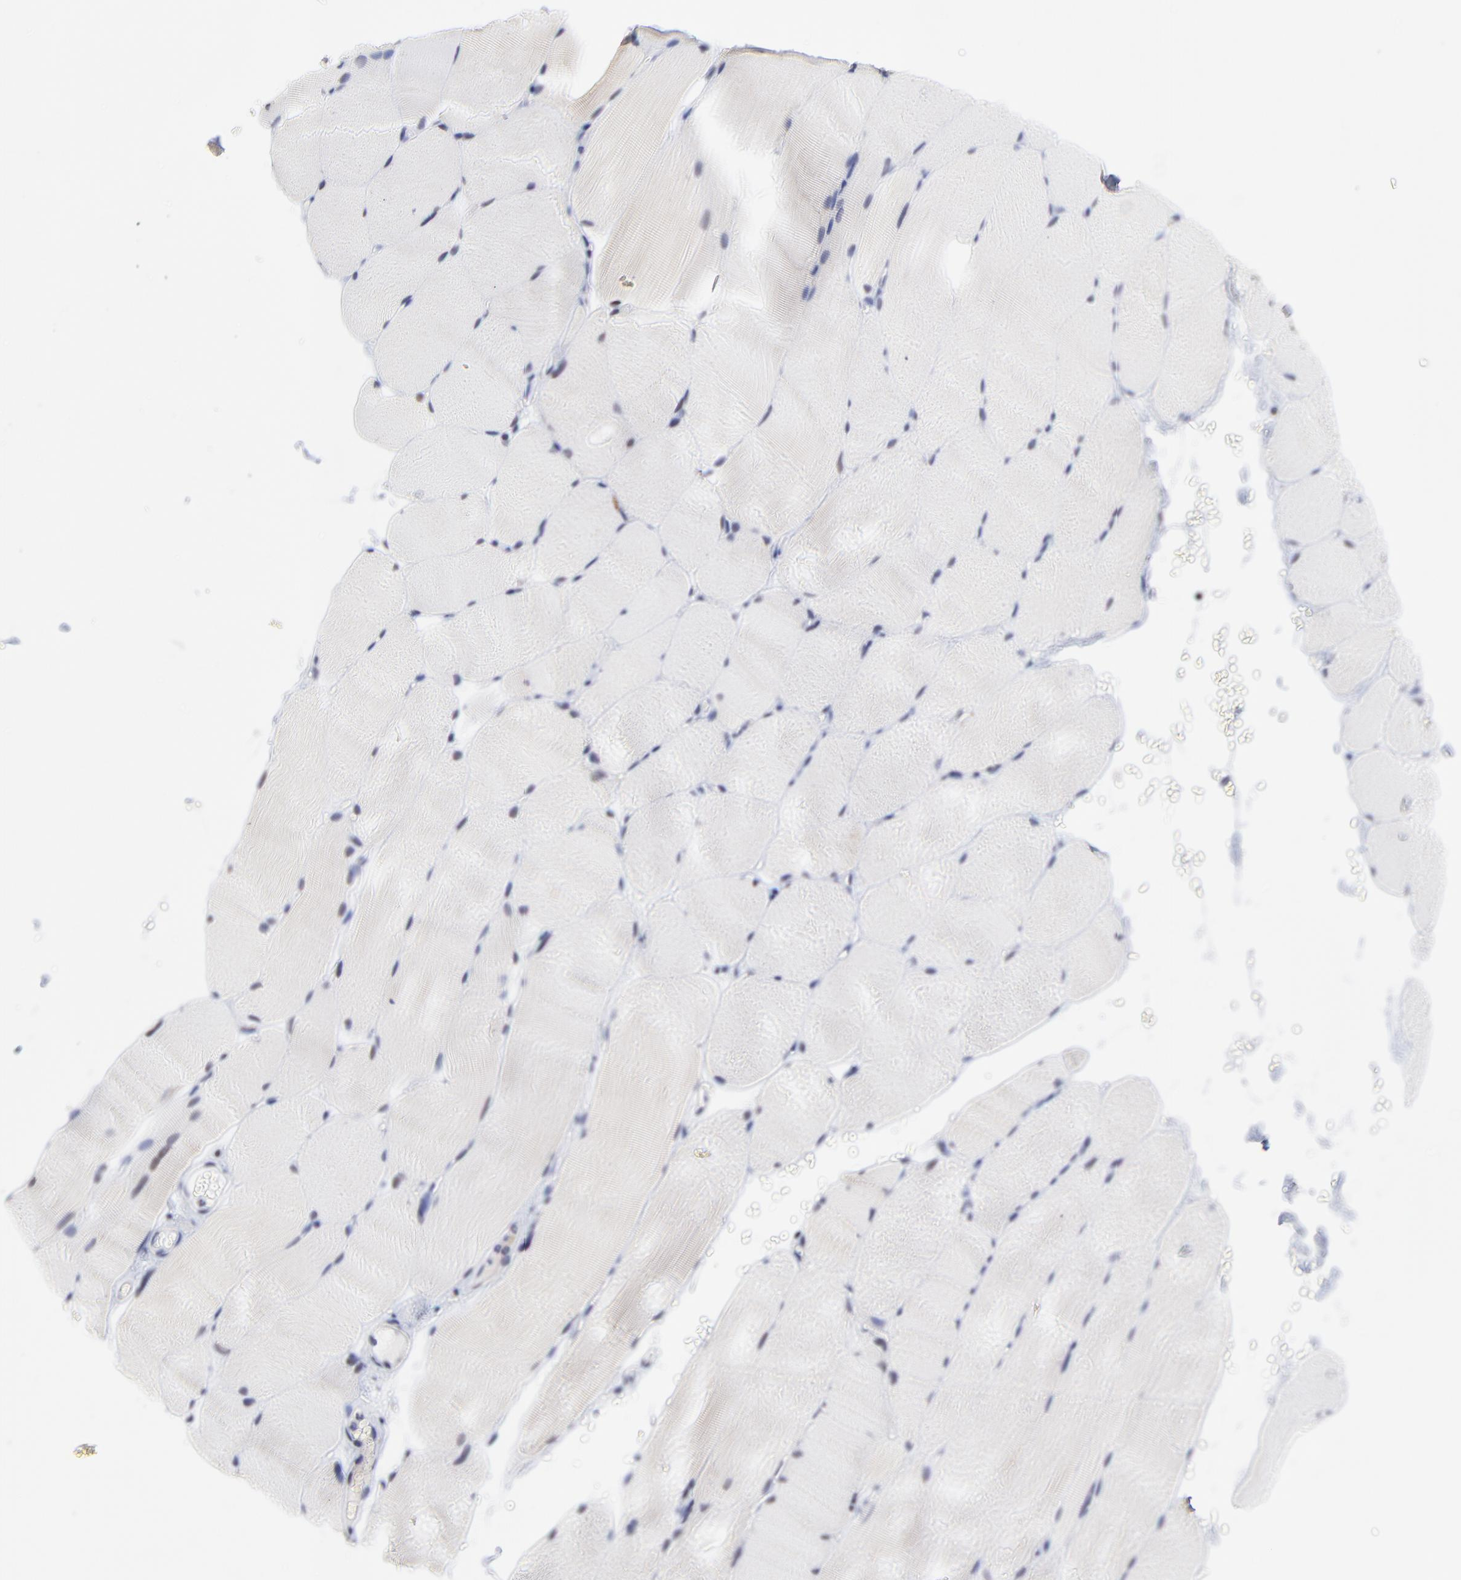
{"staining": {"intensity": "negative", "quantity": "none", "location": "none"}, "tissue": "skeletal muscle", "cell_type": "Myocytes", "image_type": "normal", "snomed": [{"axis": "morphology", "description": "Normal tissue, NOS"}, {"axis": "topography", "description": "Skeletal muscle"}, {"axis": "topography", "description": "Parathyroid gland"}], "caption": "This photomicrograph is of normal skeletal muscle stained with immunohistochemistry to label a protein in brown with the nuclei are counter-stained blue. There is no positivity in myocytes. (Brightfield microscopy of DAB (3,3'-diaminobenzidine) immunohistochemistry (IHC) at high magnification).", "gene": "FBXO8", "patient": {"sex": "female", "age": 37}}